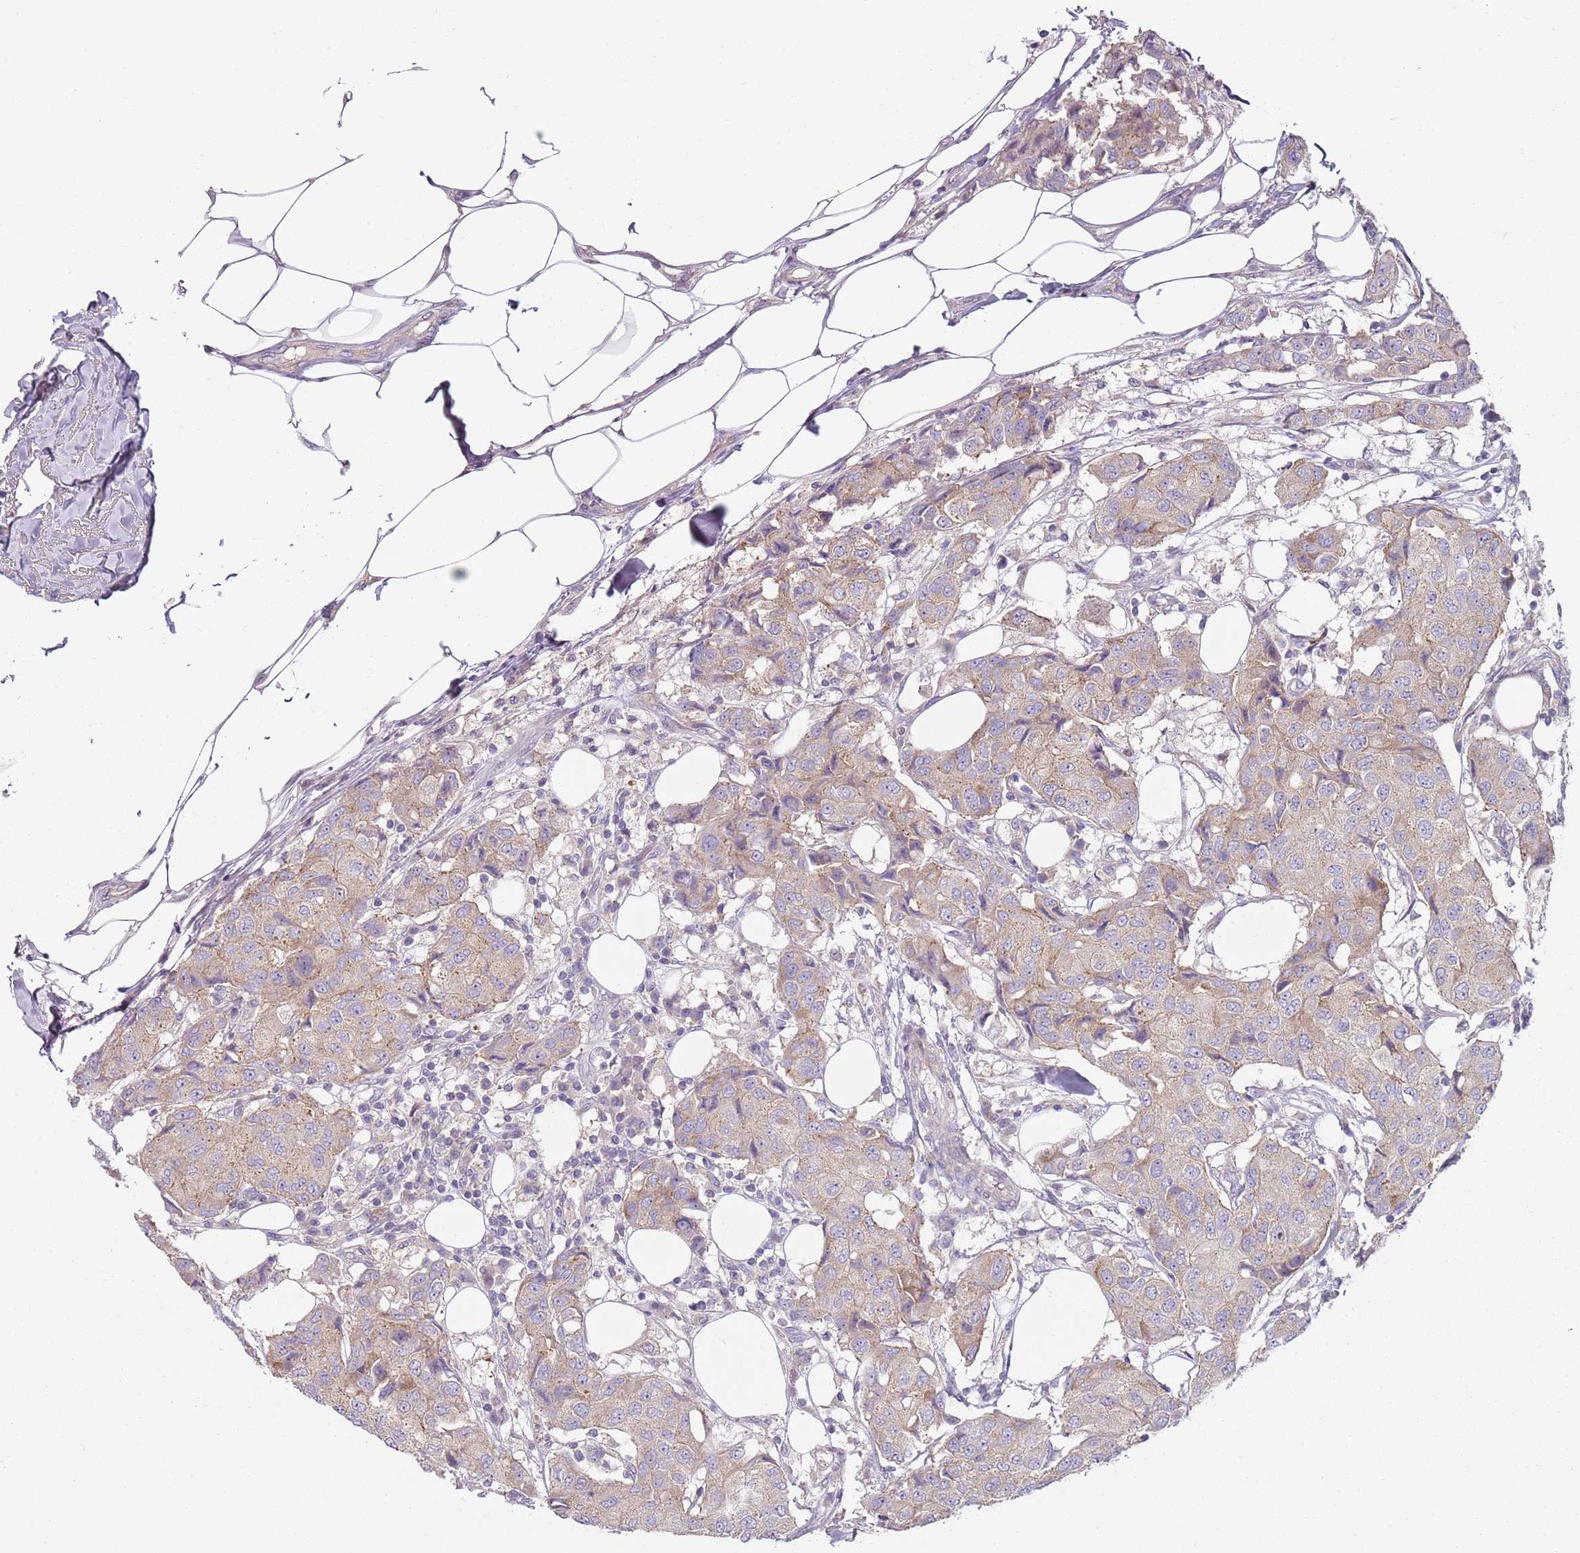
{"staining": {"intensity": "weak", "quantity": ">75%", "location": "cytoplasmic/membranous"}, "tissue": "breast cancer", "cell_type": "Tumor cells", "image_type": "cancer", "snomed": [{"axis": "morphology", "description": "Duct carcinoma"}, {"axis": "topography", "description": "Breast"}], "caption": "Tumor cells demonstrate low levels of weak cytoplasmic/membranous positivity in about >75% of cells in human infiltrating ductal carcinoma (breast).", "gene": "SLC26A6", "patient": {"sex": "female", "age": 80}}